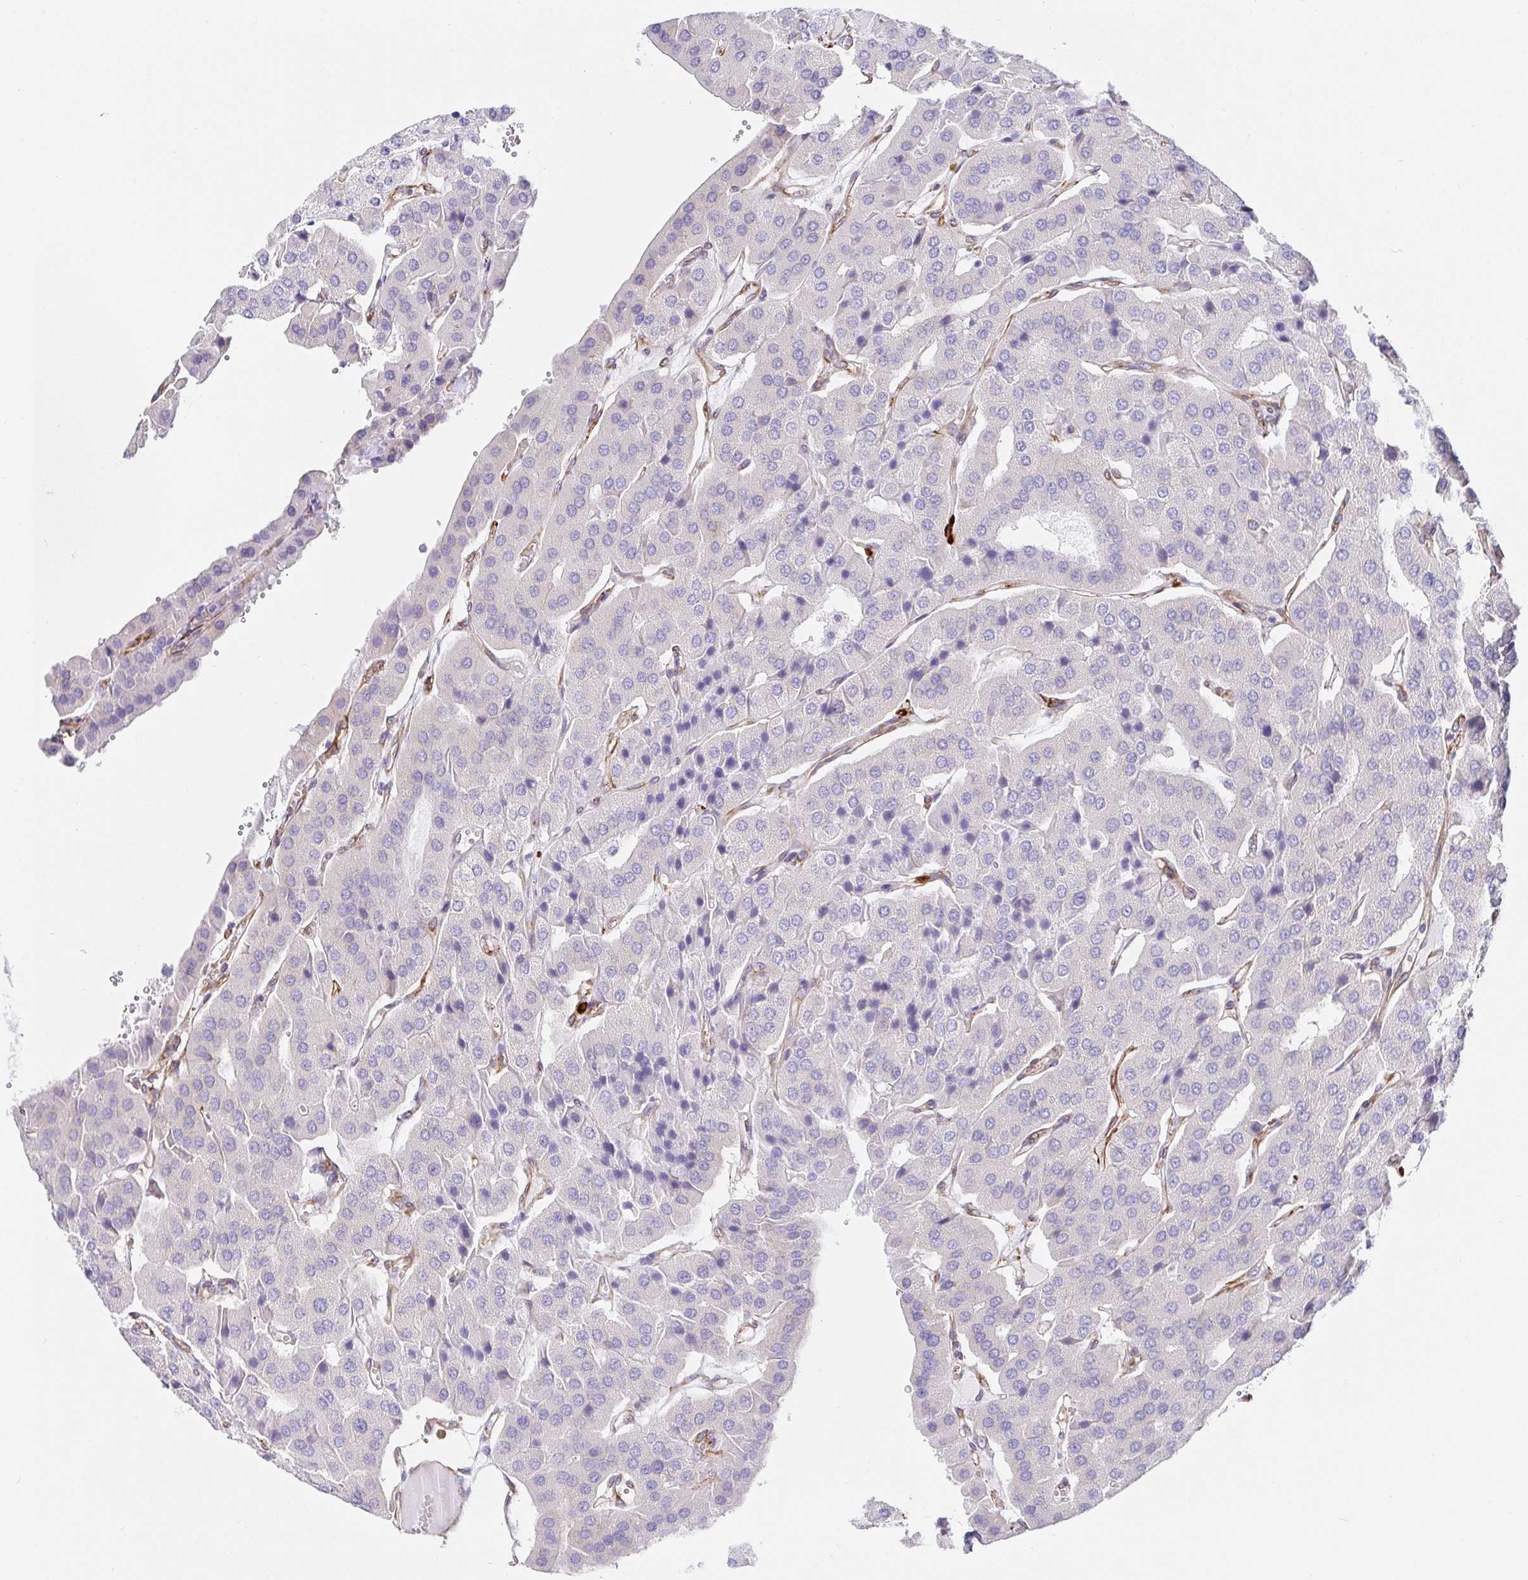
{"staining": {"intensity": "negative", "quantity": "none", "location": "none"}, "tissue": "parathyroid gland", "cell_type": "Glandular cells", "image_type": "normal", "snomed": [{"axis": "morphology", "description": "Normal tissue, NOS"}, {"axis": "morphology", "description": "Adenoma, NOS"}, {"axis": "topography", "description": "Parathyroid gland"}], "caption": "High power microscopy histopathology image of an immunohistochemistry (IHC) photomicrograph of unremarkable parathyroid gland, revealing no significant staining in glandular cells. Brightfield microscopy of immunohistochemistry (IHC) stained with DAB (brown) and hematoxylin (blue), captured at high magnification.", "gene": "DOCK1", "patient": {"sex": "female", "age": 86}}